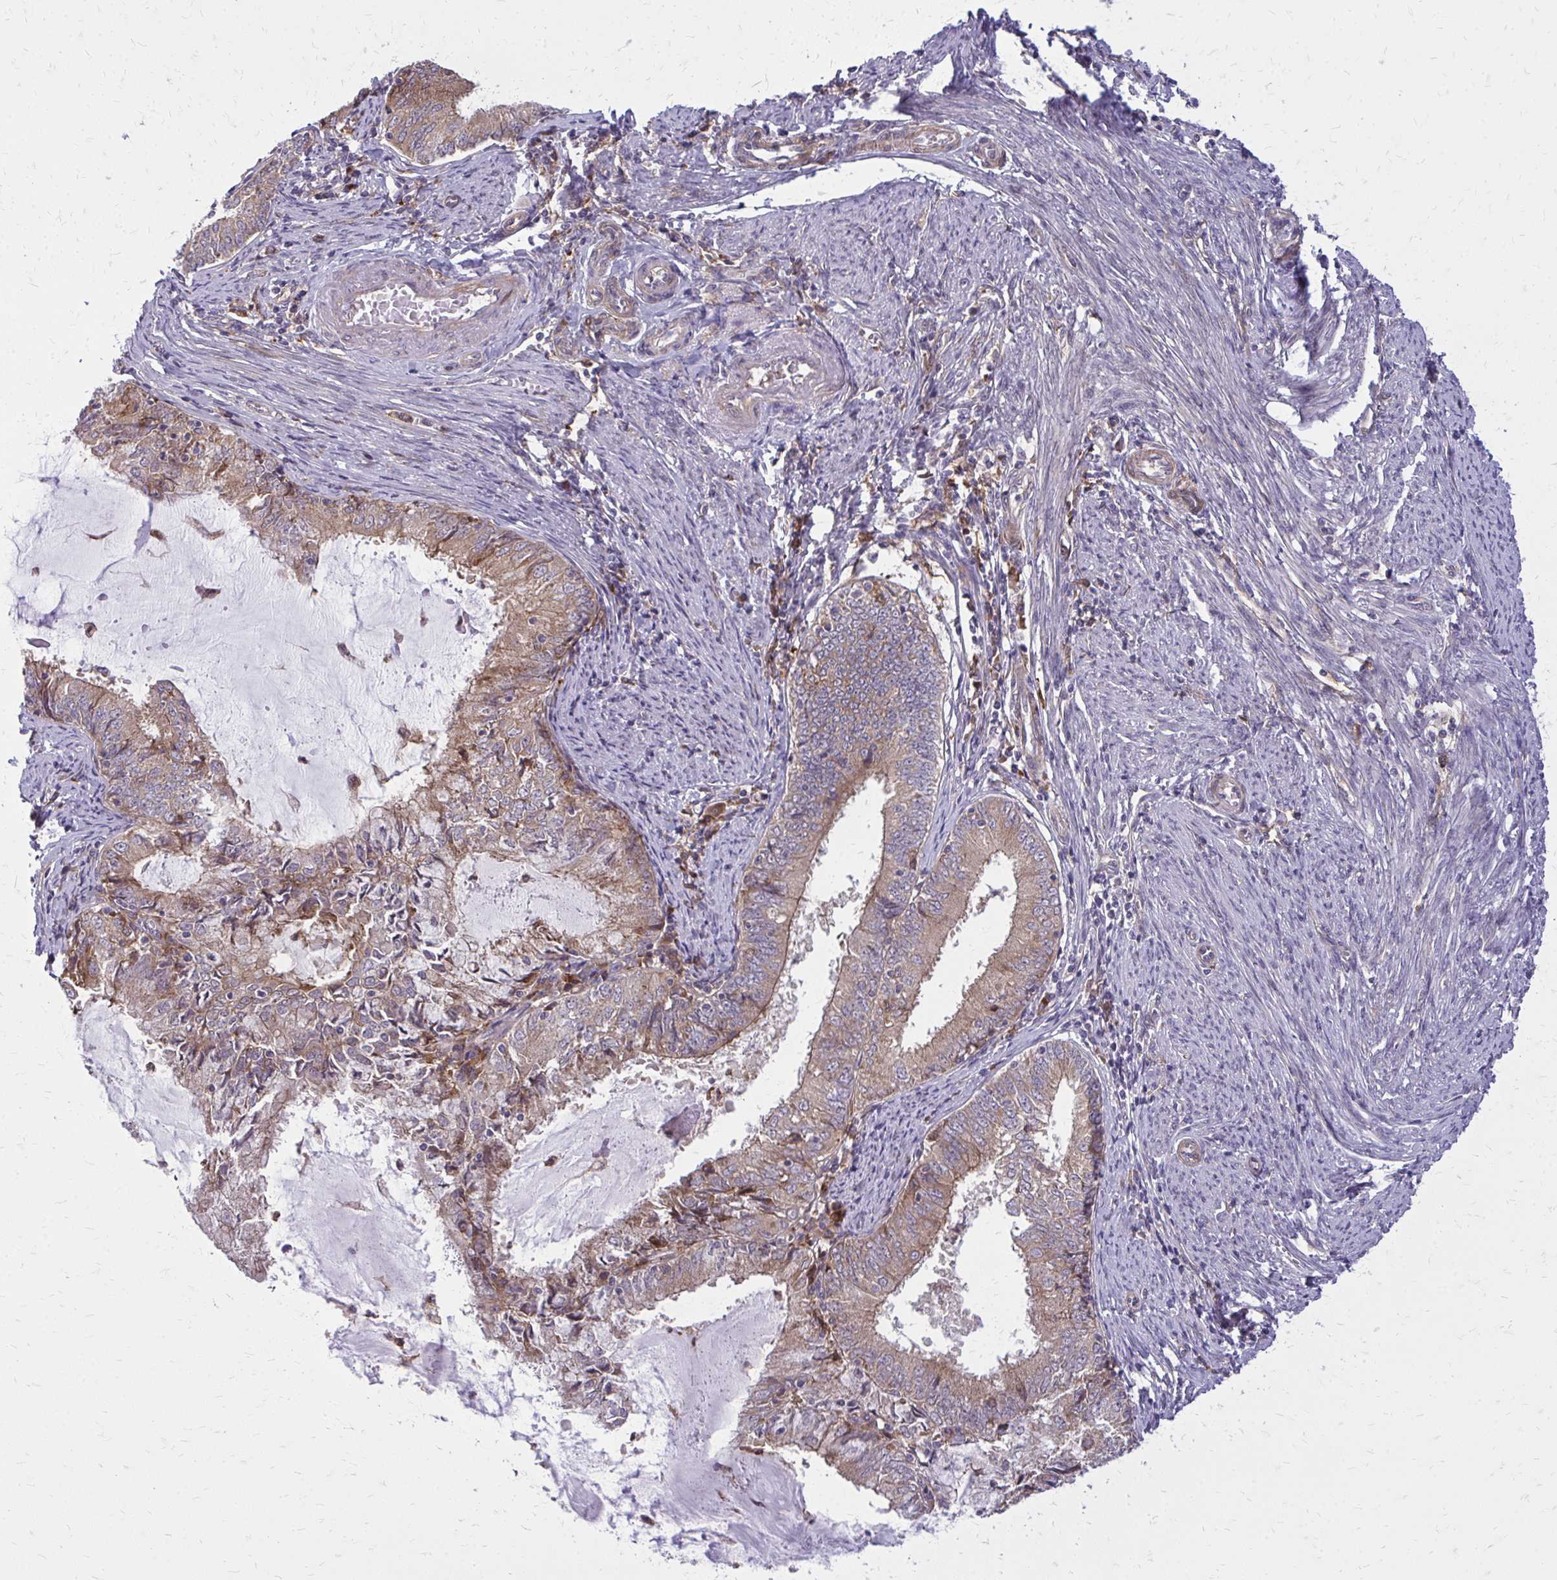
{"staining": {"intensity": "moderate", "quantity": ">75%", "location": "cytoplasmic/membranous"}, "tissue": "endometrial cancer", "cell_type": "Tumor cells", "image_type": "cancer", "snomed": [{"axis": "morphology", "description": "Adenocarcinoma, NOS"}, {"axis": "topography", "description": "Endometrium"}], "caption": "Brown immunohistochemical staining in human endometrial cancer shows moderate cytoplasmic/membranous expression in about >75% of tumor cells. The protein of interest is shown in brown color, while the nuclei are stained blue.", "gene": "OXNAD1", "patient": {"sex": "female", "age": 57}}